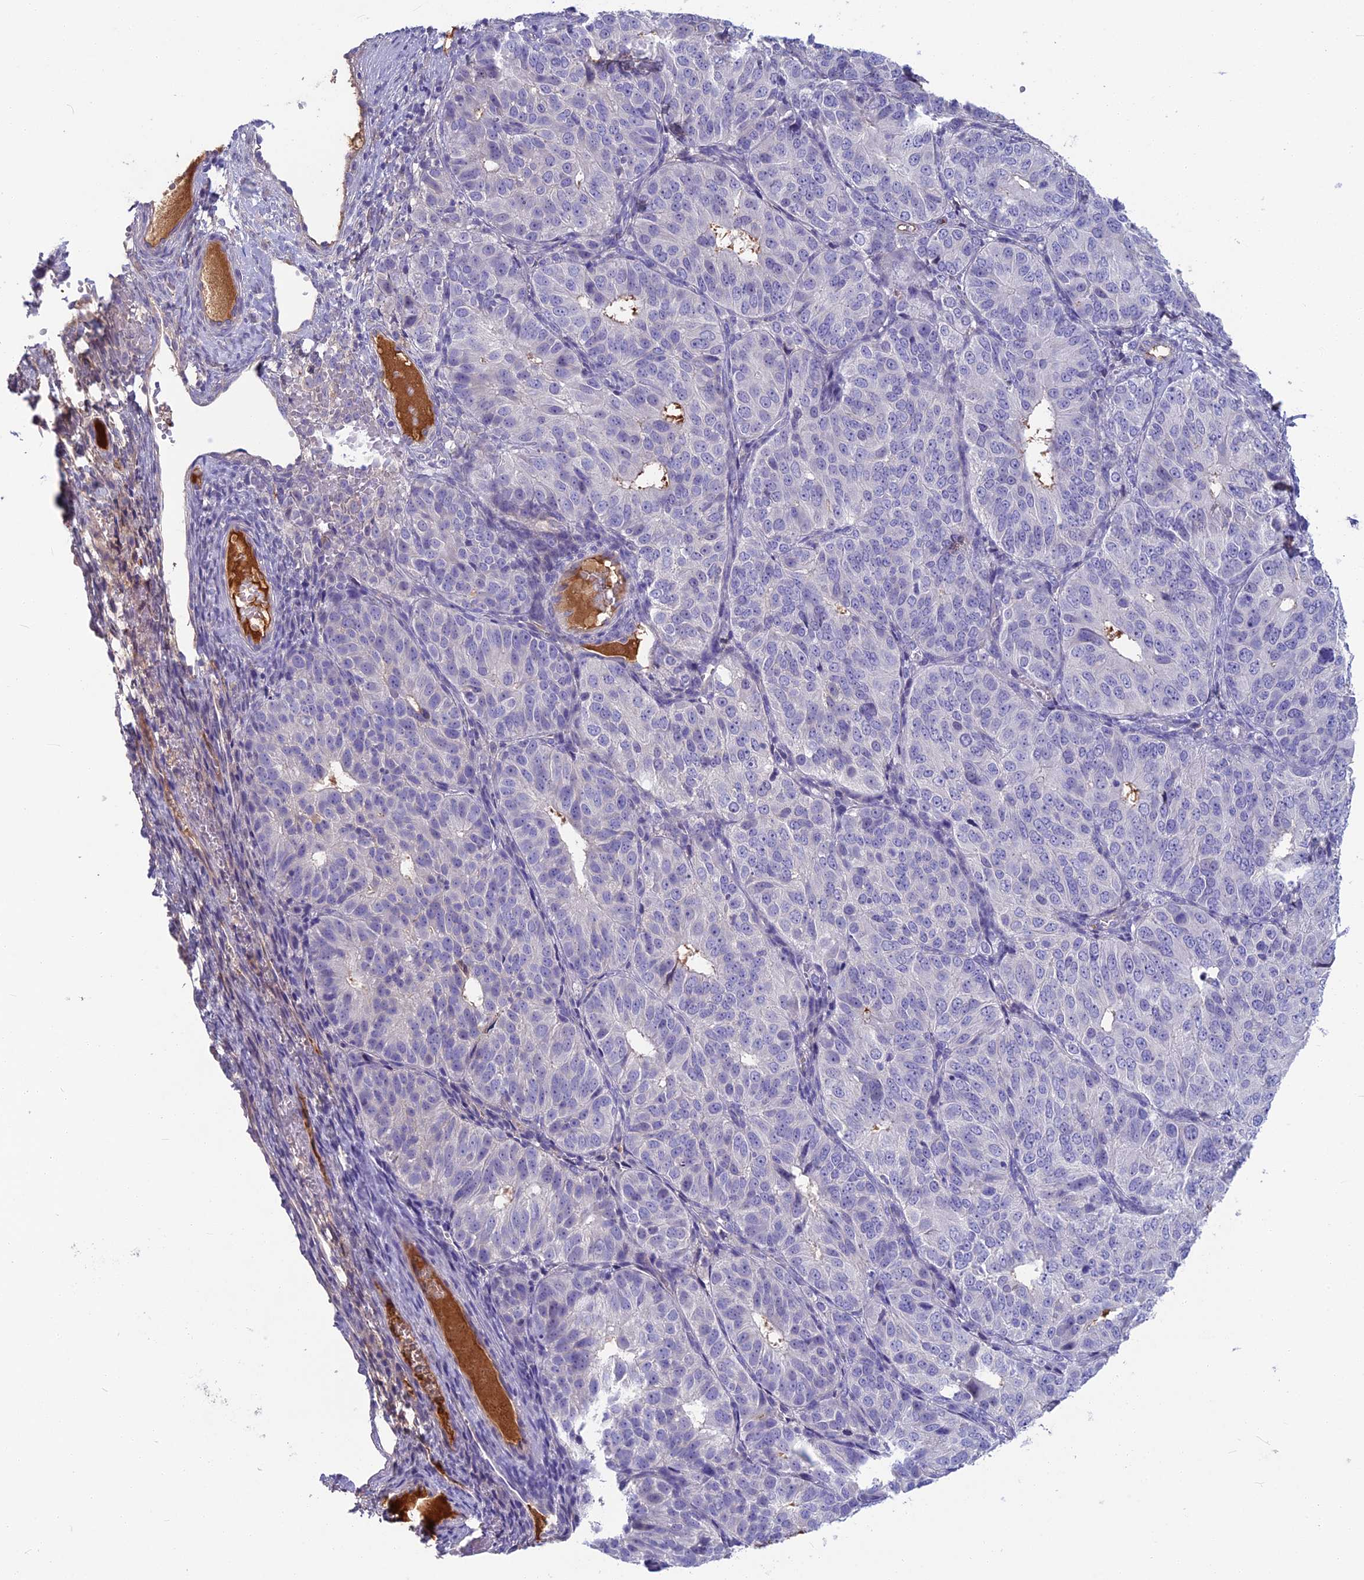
{"staining": {"intensity": "negative", "quantity": "none", "location": "none"}, "tissue": "ovarian cancer", "cell_type": "Tumor cells", "image_type": "cancer", "snomed": [{"axis": "morphology", "description": "Carcinoma, endometroid"}, {"axis": "topography", "description": "Ovary"}], "caption": "A micrograph of human ovarian endometroid carcinoma is negative for staining in tumor cells.", "gene": "SNAP91", "patient": {"sex": "female", "age": 51}}